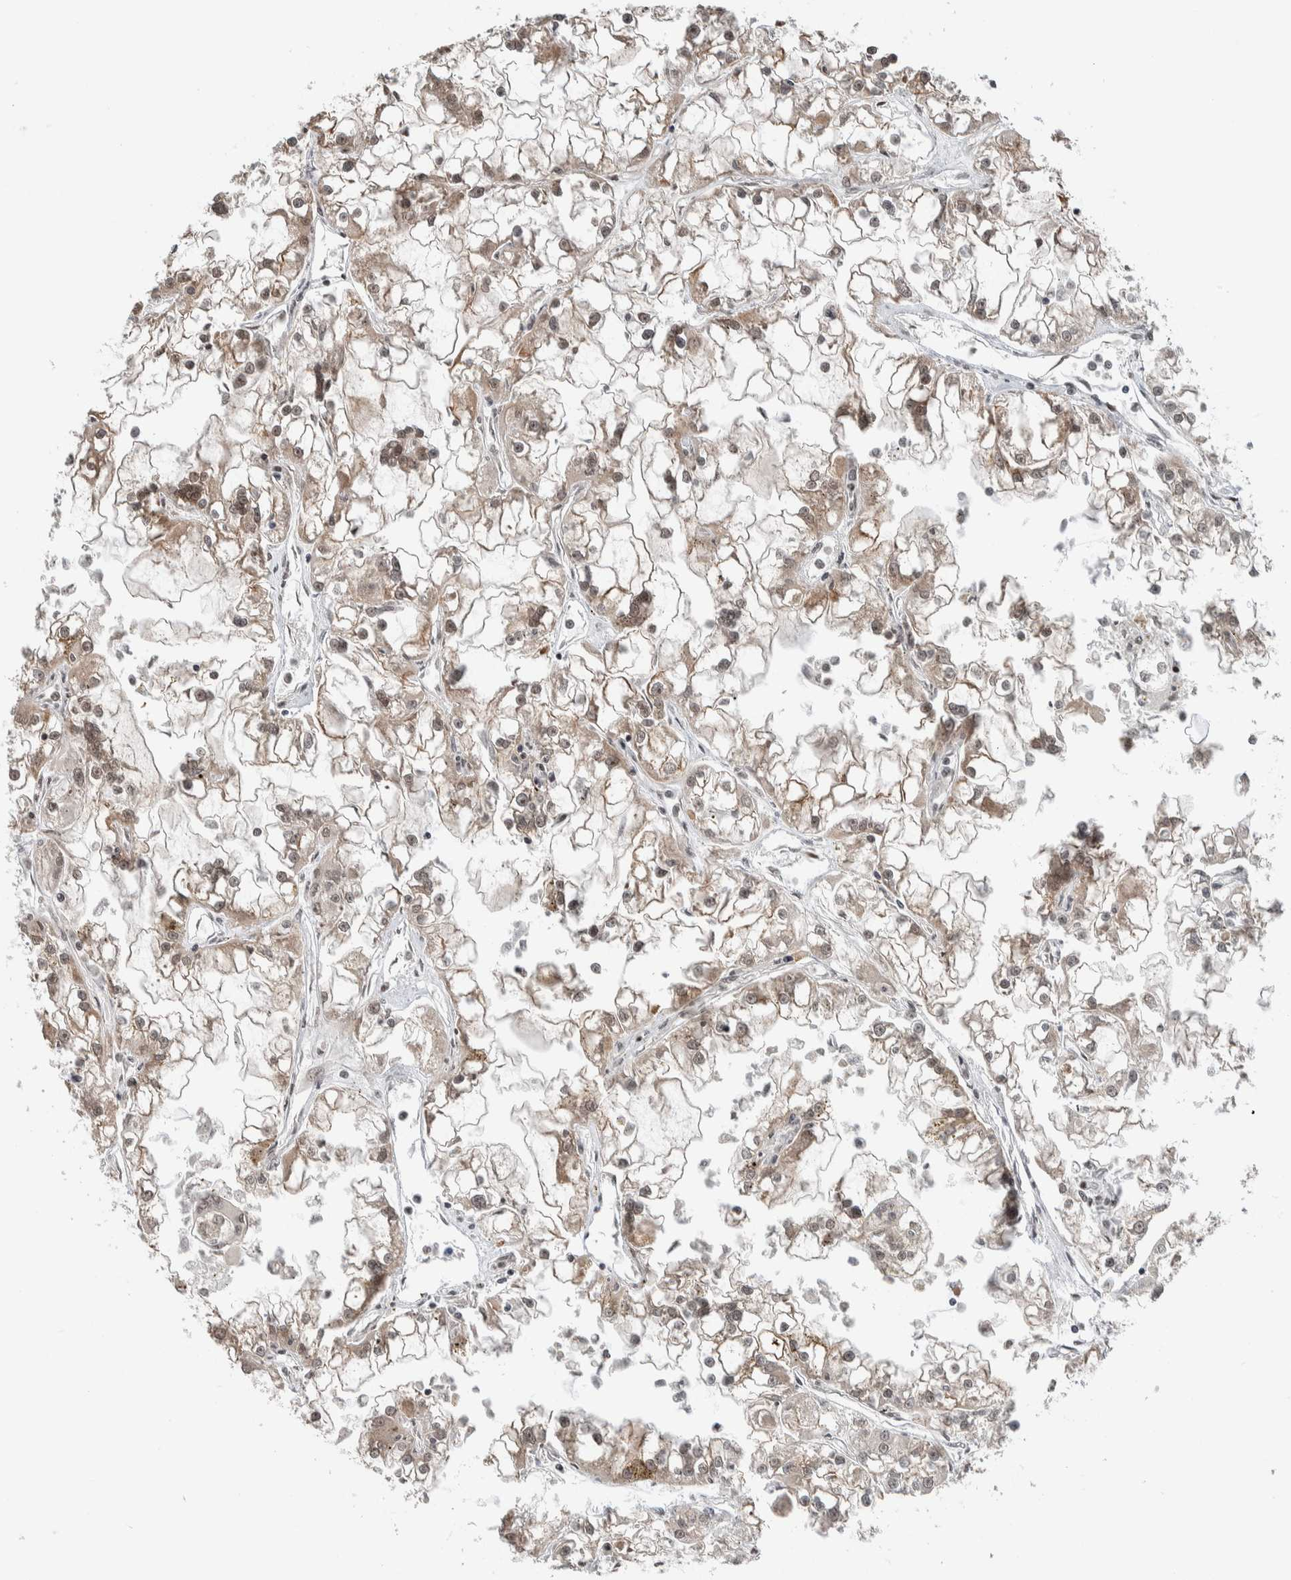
{"staining": {"intensity": "weak", "quantity": "25%-75%", "location": "cytoplasmic/membranous,nuclear"}, "tissue": "renal cancer", "cell_type": "Tumor cells", "image_type": "cancer", "snomed": [{"axis": "morphology", "description": "Adenocarcinoma, NOS"}, {"axis": "topography", "description": "Kidney"}], "caption": "Human renal adenocarcinoma stained with a brown dye exhibits weak cytoplasmic/membranous and nuclear positive staining in about 25%-75% of tumor cells.", "gene": "NPLOC4", "patient": {"sex": "female", "age": 52}}